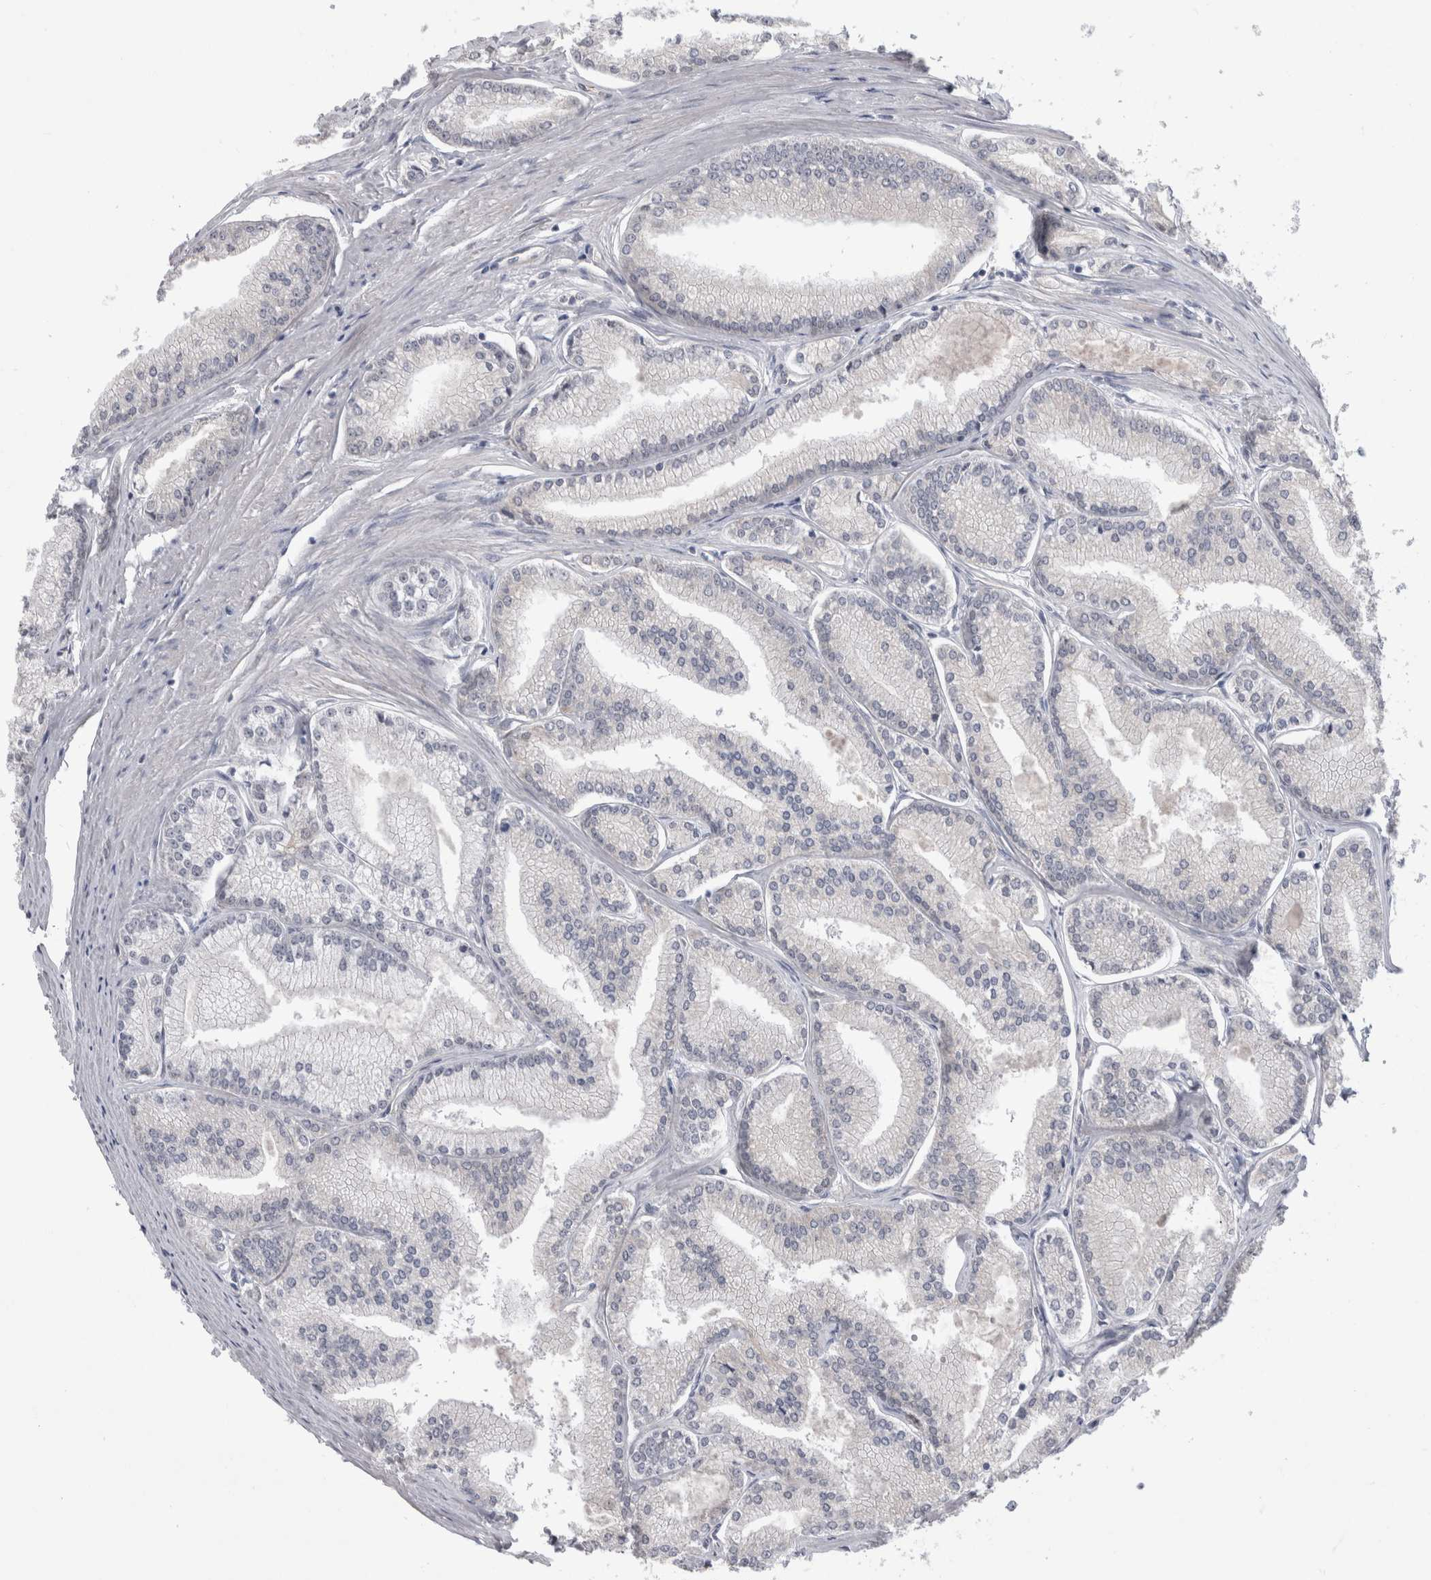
{"staining": {"intensity": "negative", "quantity": "none", "location": "none"}, "tissue": "prostate cancer", "cell_type": "Tumor cells", "image_type": "cancer", "snomed": [{"axis": "morphology", "description": "Adenocarcinoma, Low grade"}, {"axis": "topography", "description": "Prostate"}], "caption": "The histopathology image displays no staining of tumor cells in prostate cancer.", "gene": "FAM83H", "patient": {"sex": "male", "age": 52}}